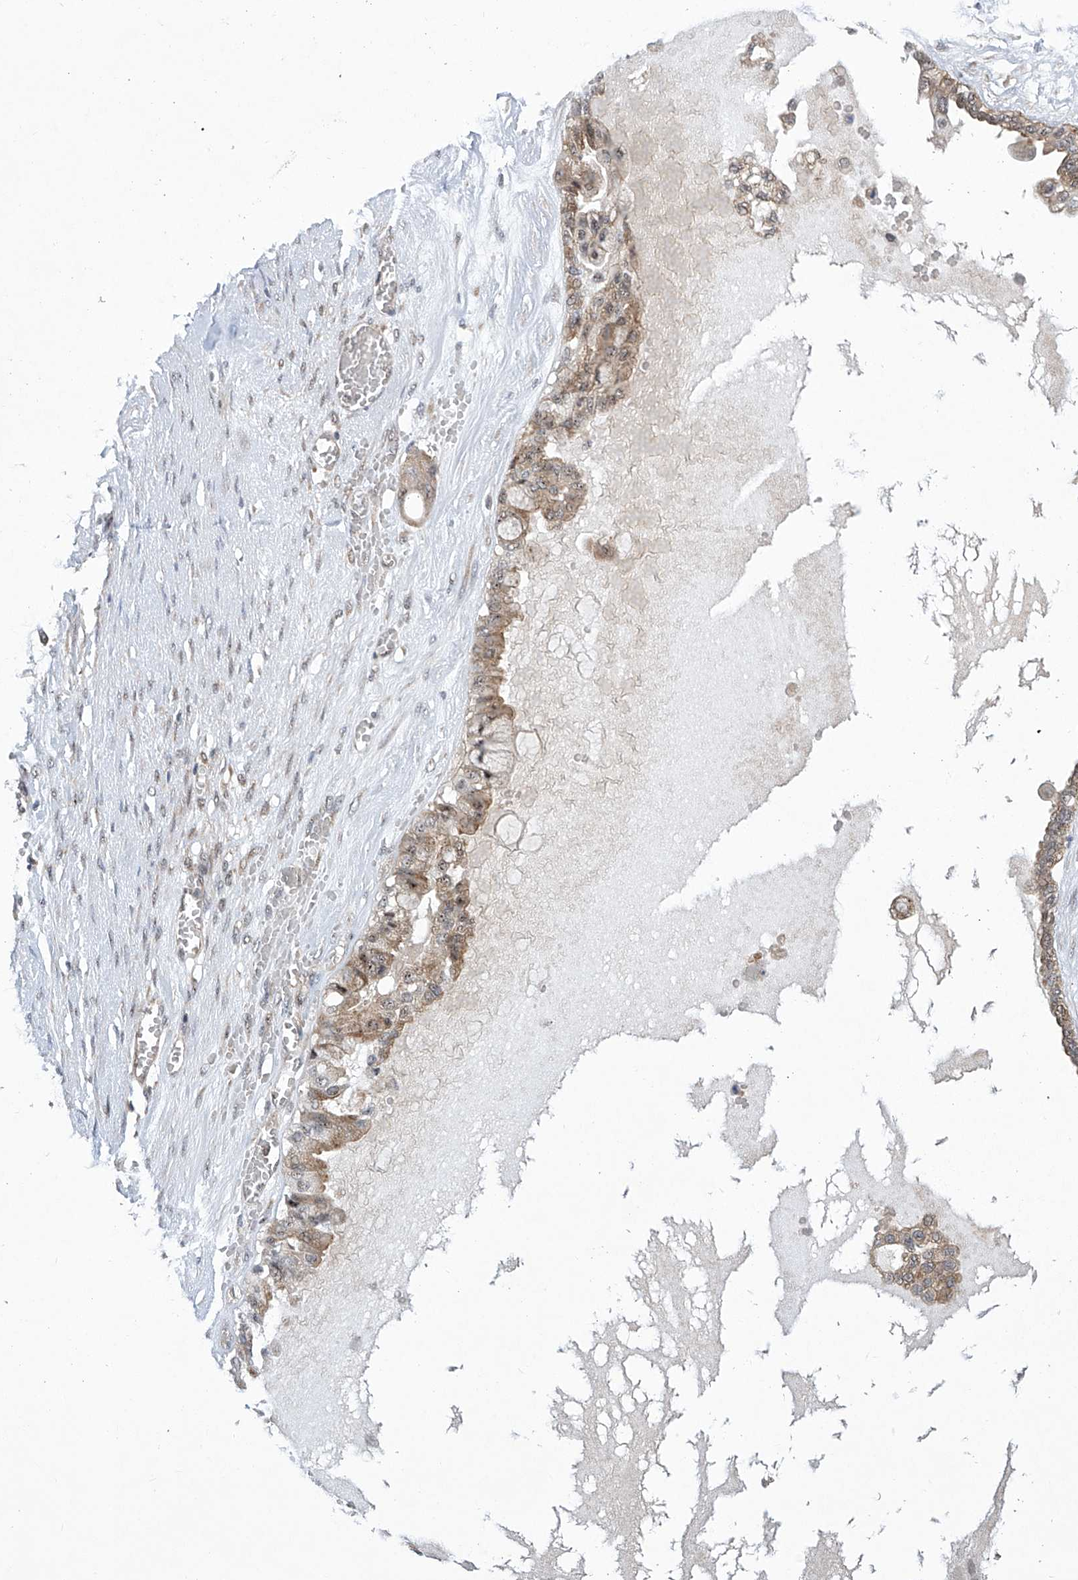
{"staining": {"intensity": "weak", "quantity": ">75%", "location": "cytoplasmic/membranous,nuclear"}, "tissue": "ovarian cancer", "cell_type": "Tumor cells", "image_type": "cancer", "snomed": [{"axis": "morphology", "description": "Carcinoma, NOS"}, {"axis": "morphology", "description": "Carcinoma, endometroid"}, {"axis": "topography", "description": "Ovary"}], "caption": "Immunohistochemical staining of carcinoma (ovarian) displays weak cytoplasmic/membranous and nuclear protein positivity in approximately >75% of tumor cells. Using DAB (brown) and hematoxylin (blue) stains, captured at high magnification using brightfield microscopy.", "gene": "CISH", "patient": {"sex": "female", "age": 50}}